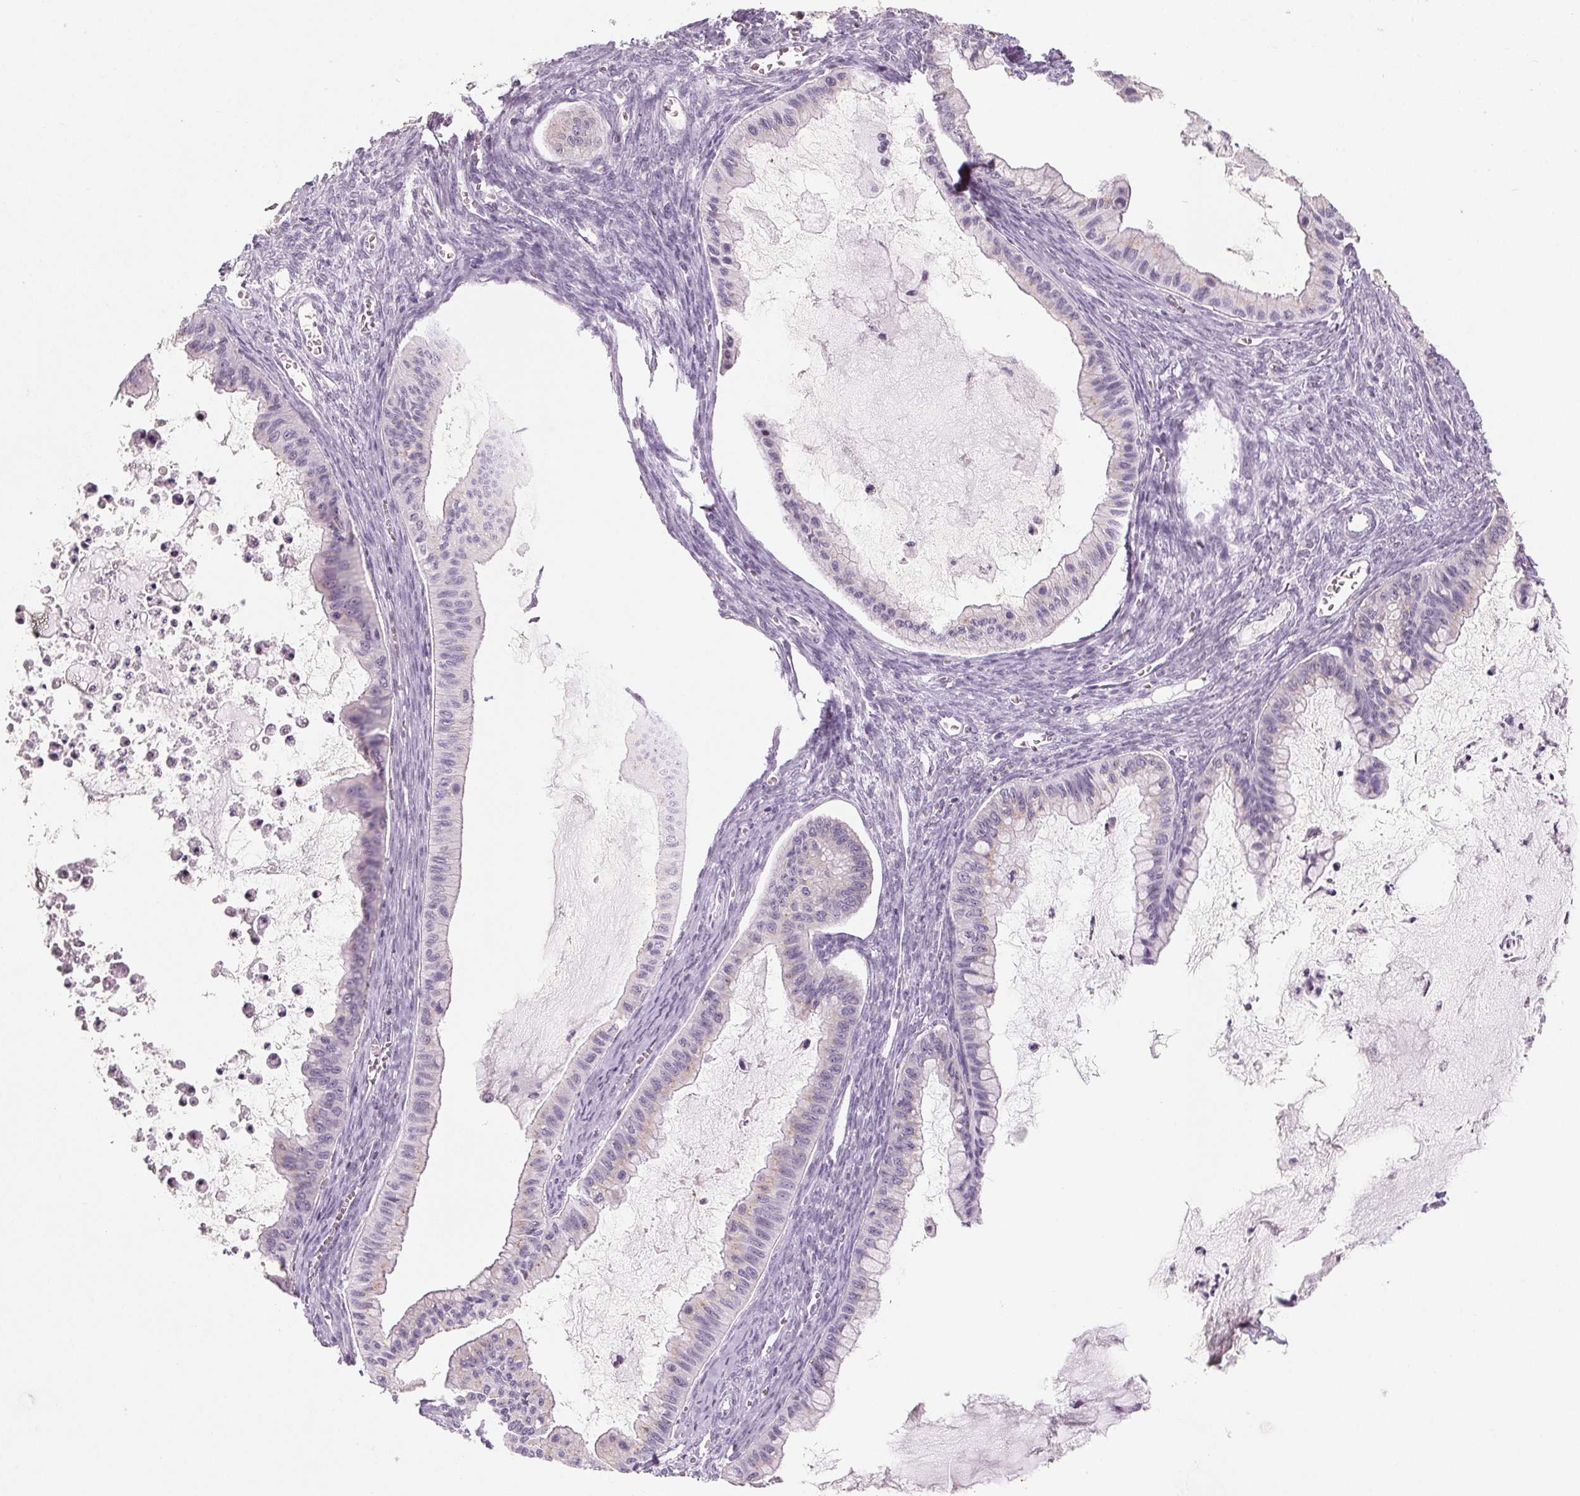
{"staining": {"intensity": "negative", "quantity": "none", "location": "none"}, "tissue": "ovarian cancer", "cell_type": "Tumor cells", "image_type": "cancer", "snomed": [{"axis": "morphology", "description": "Cystadenocarcinoma, mucinous, NOS"}, {"axis": "topography", "description": "Ovary"}], "caption": "The histopathology image demonstrates no significant positivity in tumor cells of ovarian cancer (mucinous cystadenocarcinoma).", "gene": "EHHADH", "patient": {"sex": "female", "age": 72}}